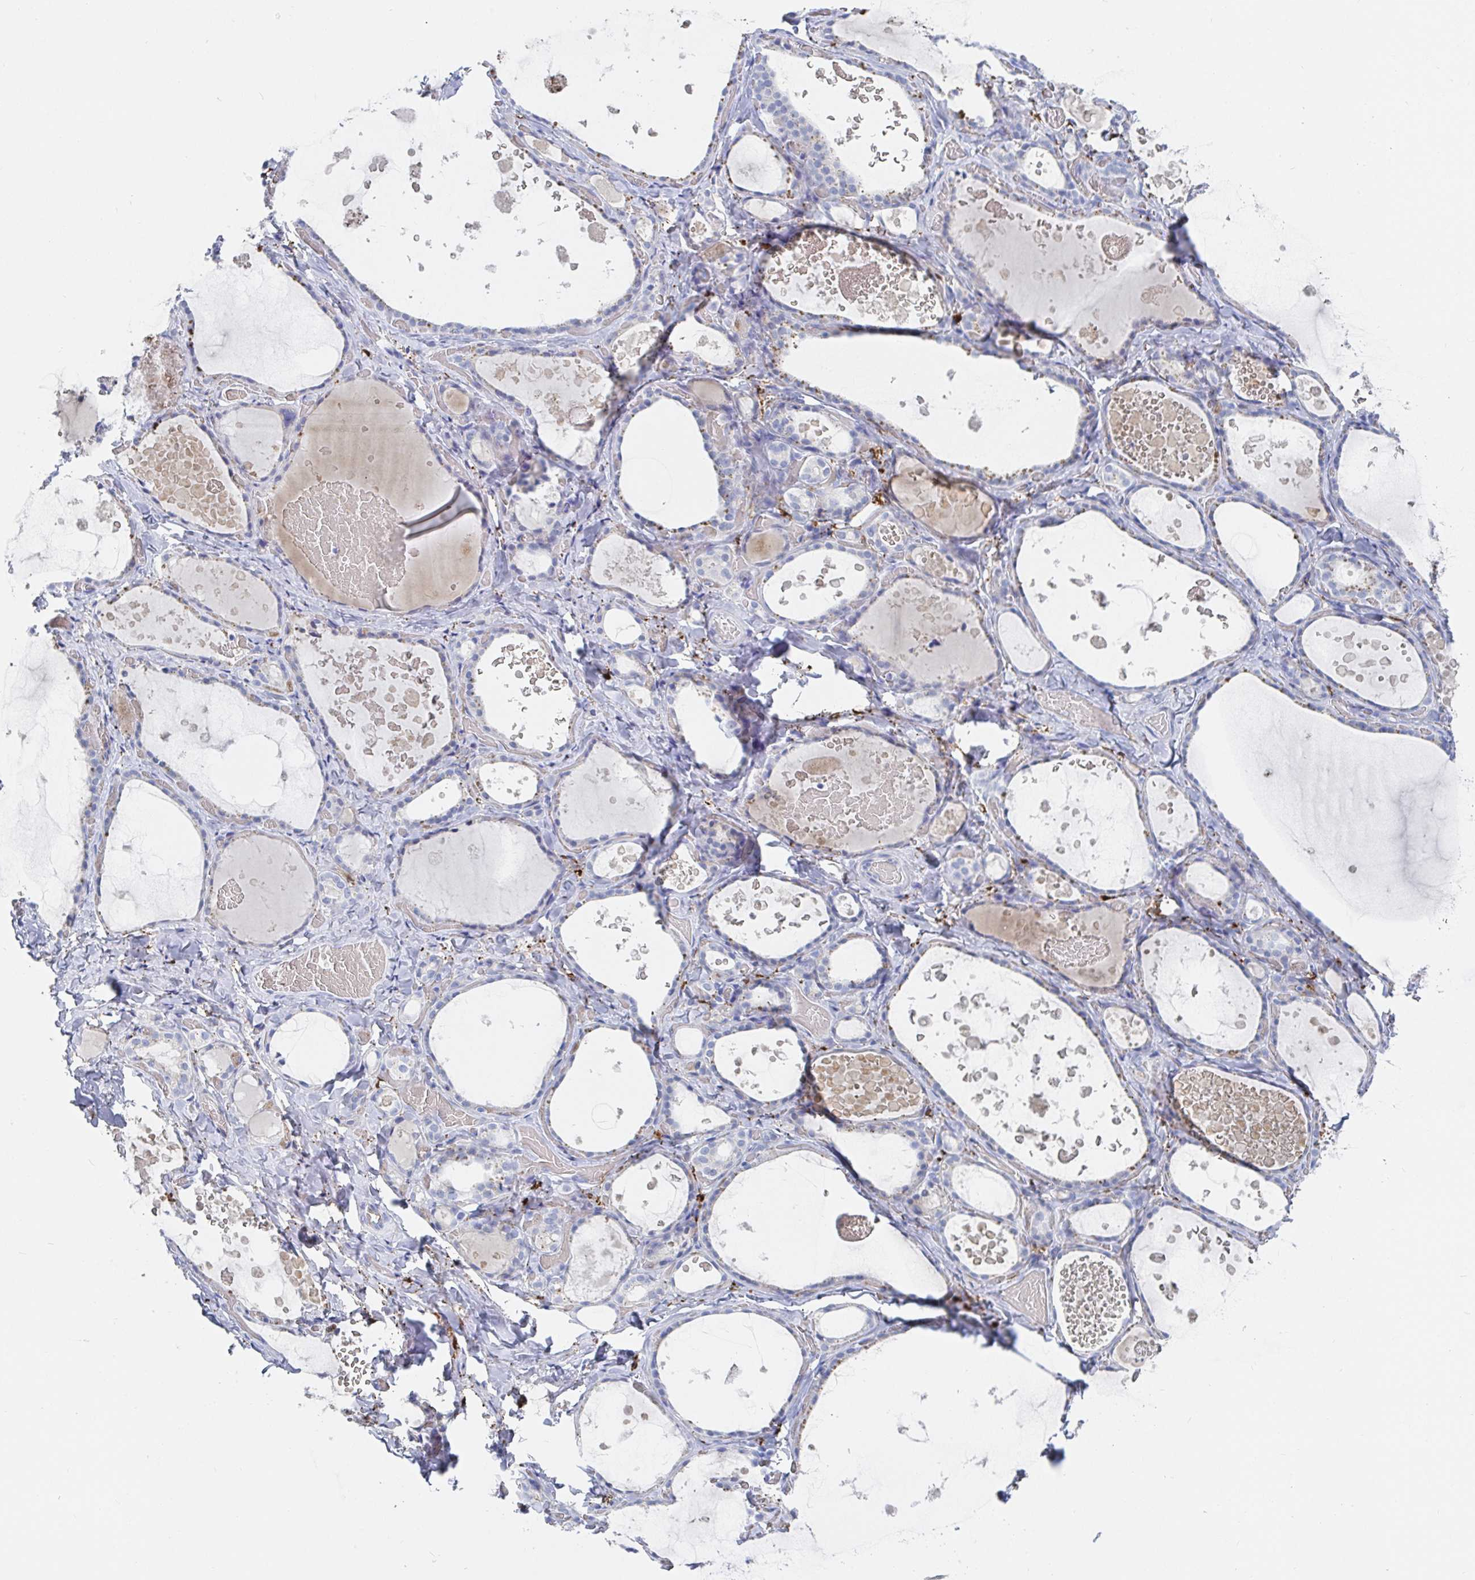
{"staining": {"intensity": "negative", "quantity": "none", "location": "none"}, "tissue": "thyroid gland", "cell_type": "Glandular cells", "image_type": "normal", "snomed": [{"axis": "morphology", "description": "Normal tissue, NOS"}, {"axis": "topography", "description": "Thyroid gland"}], "caption": "A photomicrograph of human thyroid gland is negative for staining in glandular cells. Brightfield microscopy of IHC stained with DAB (brown) and hematoxylin (blue), captured at high magnification.", "gene": "OR2A1", "patient": {"sex": "female", "age": 56}}